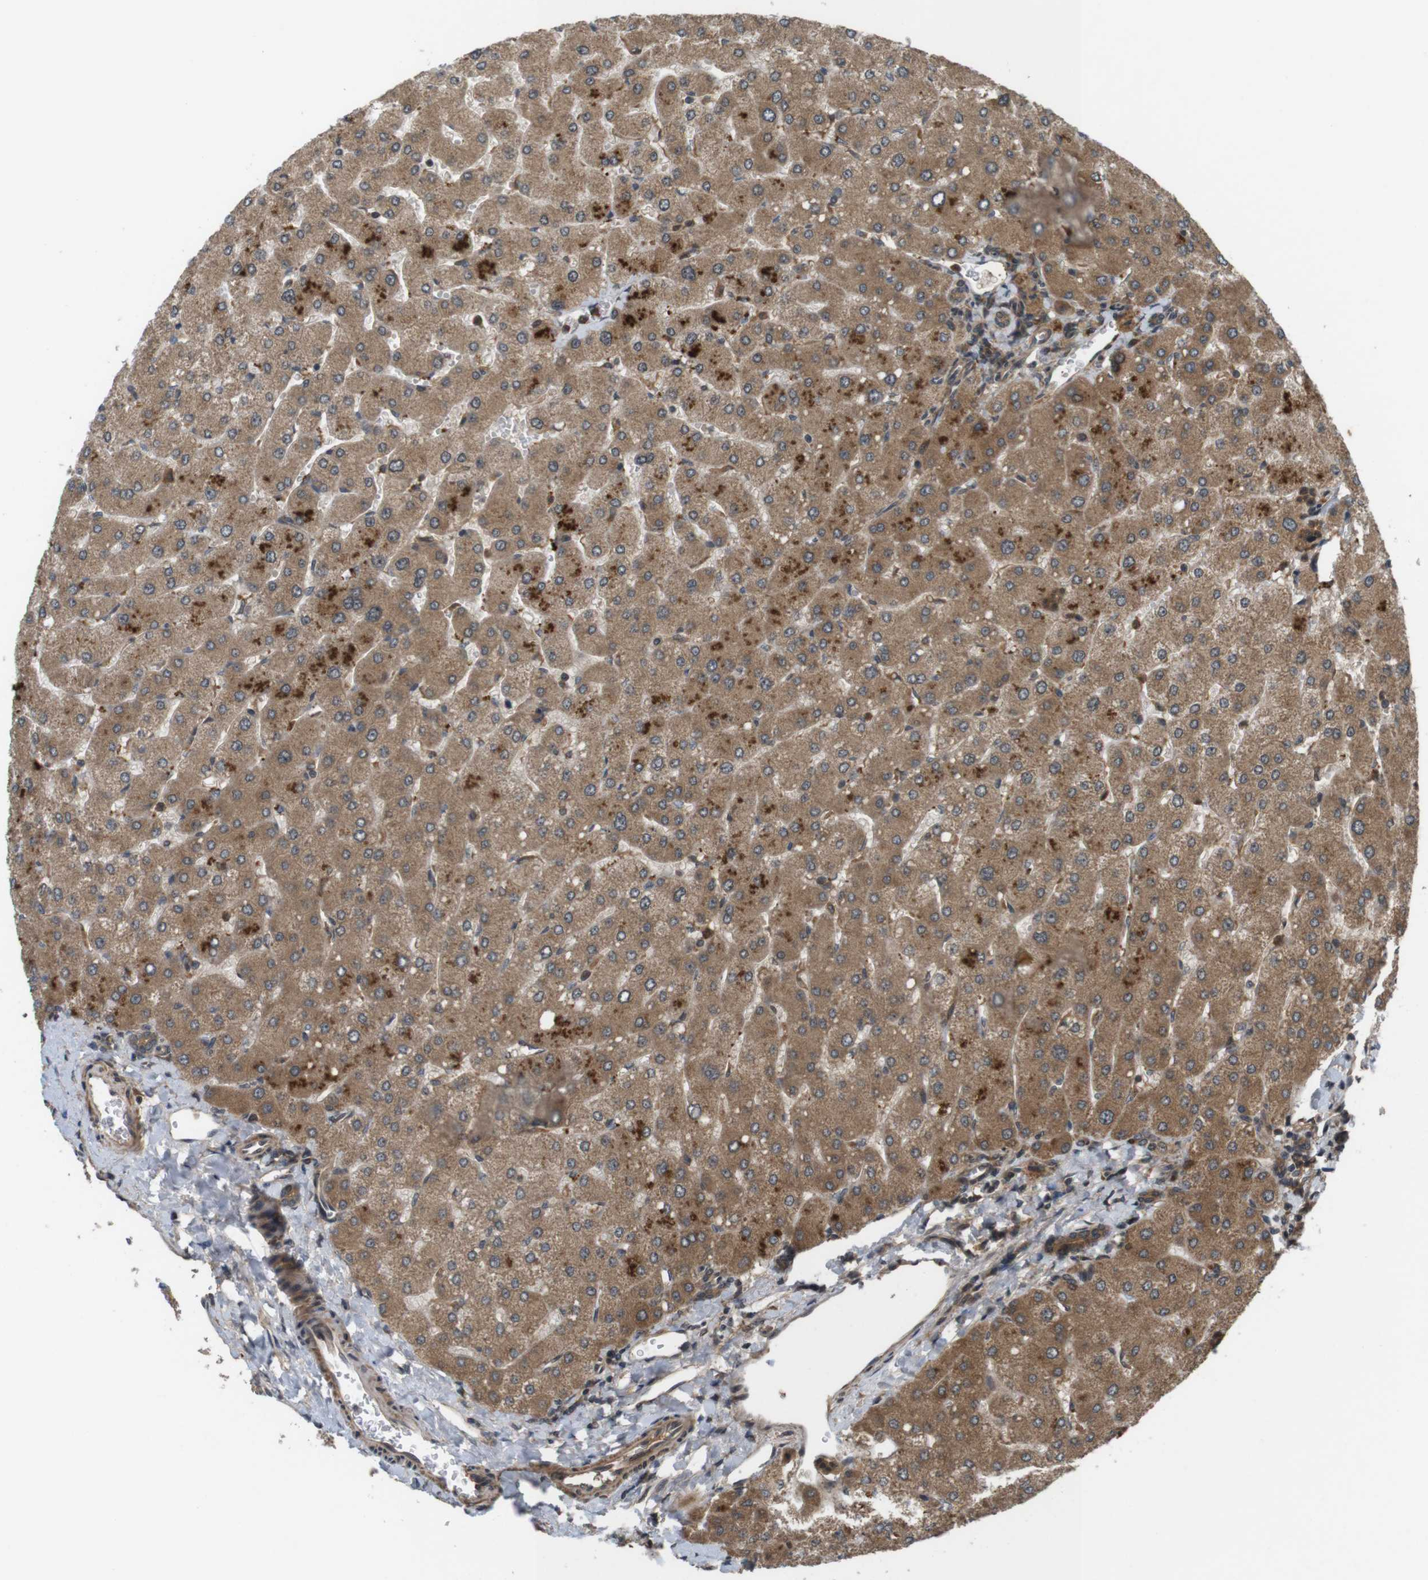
{"staining": {"intensity": "moderate", "quantity": ">75%", "location": "cytoplasmic/membranous"}, "tissue": "liver", "cell_type": "Cholangiocytes", "image_type": "normal", "snomed": [{"axis": "morphology", "description": "Normal tissue, NOS"}, {"axis": "topography", "description": "Liver"}], "caption": "A histopathology image of liver stained for a protein reveals moderate cytoplasmic/membranous brown staining in cholangiocytes. The staining was performed using DAB to visualize the protein expression in brown, while the nuclei were stained in blue with hematoxylin (Magnification: 20x).", "gene": "NFKBIE", "patient": {"sex": "male", "age": 55}}